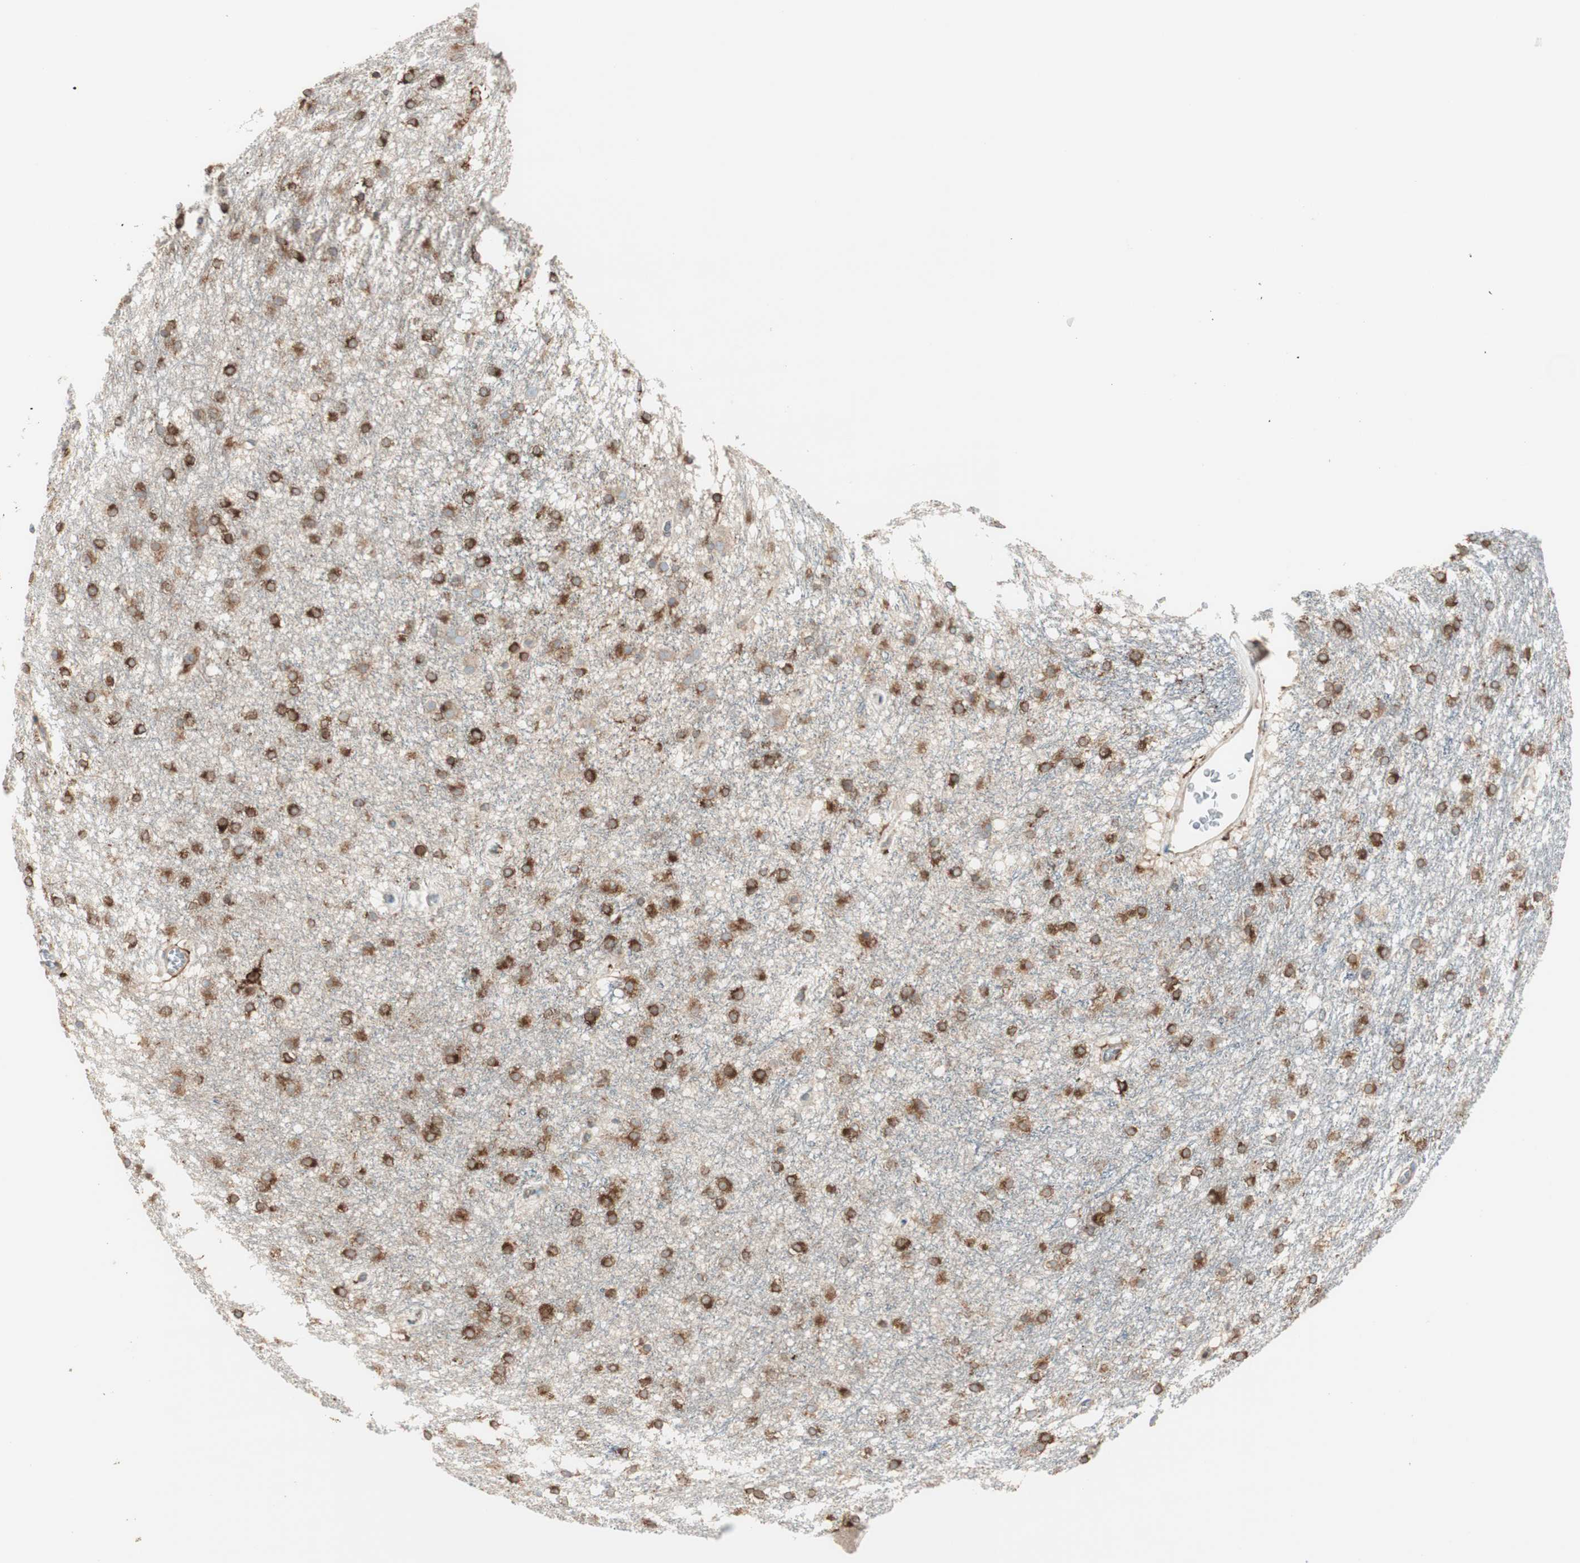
{"staining": {"intensity": "moderate", "quantity": ">75%", "location": "cytoplasmic/membranous"}, "tissue": "caudate", "cell_type": "Glial cells", "image_type": "normal", "snomed": [{"axis": "morphology", "description": "Normal tissue, NOS"}, {"axis": "topography", "description": "Lateral ventricle wall"}], "caption": "Protein expression analysis of benign caudate exhibits moderate cytoplasmic/membranous positivity in approximately >75% of glial cells. (brown staining indicates protein expression, while blue staining denotes nuclei).", "gene": "RRBP1", "patient": {"sex": "female", "age": 19}}